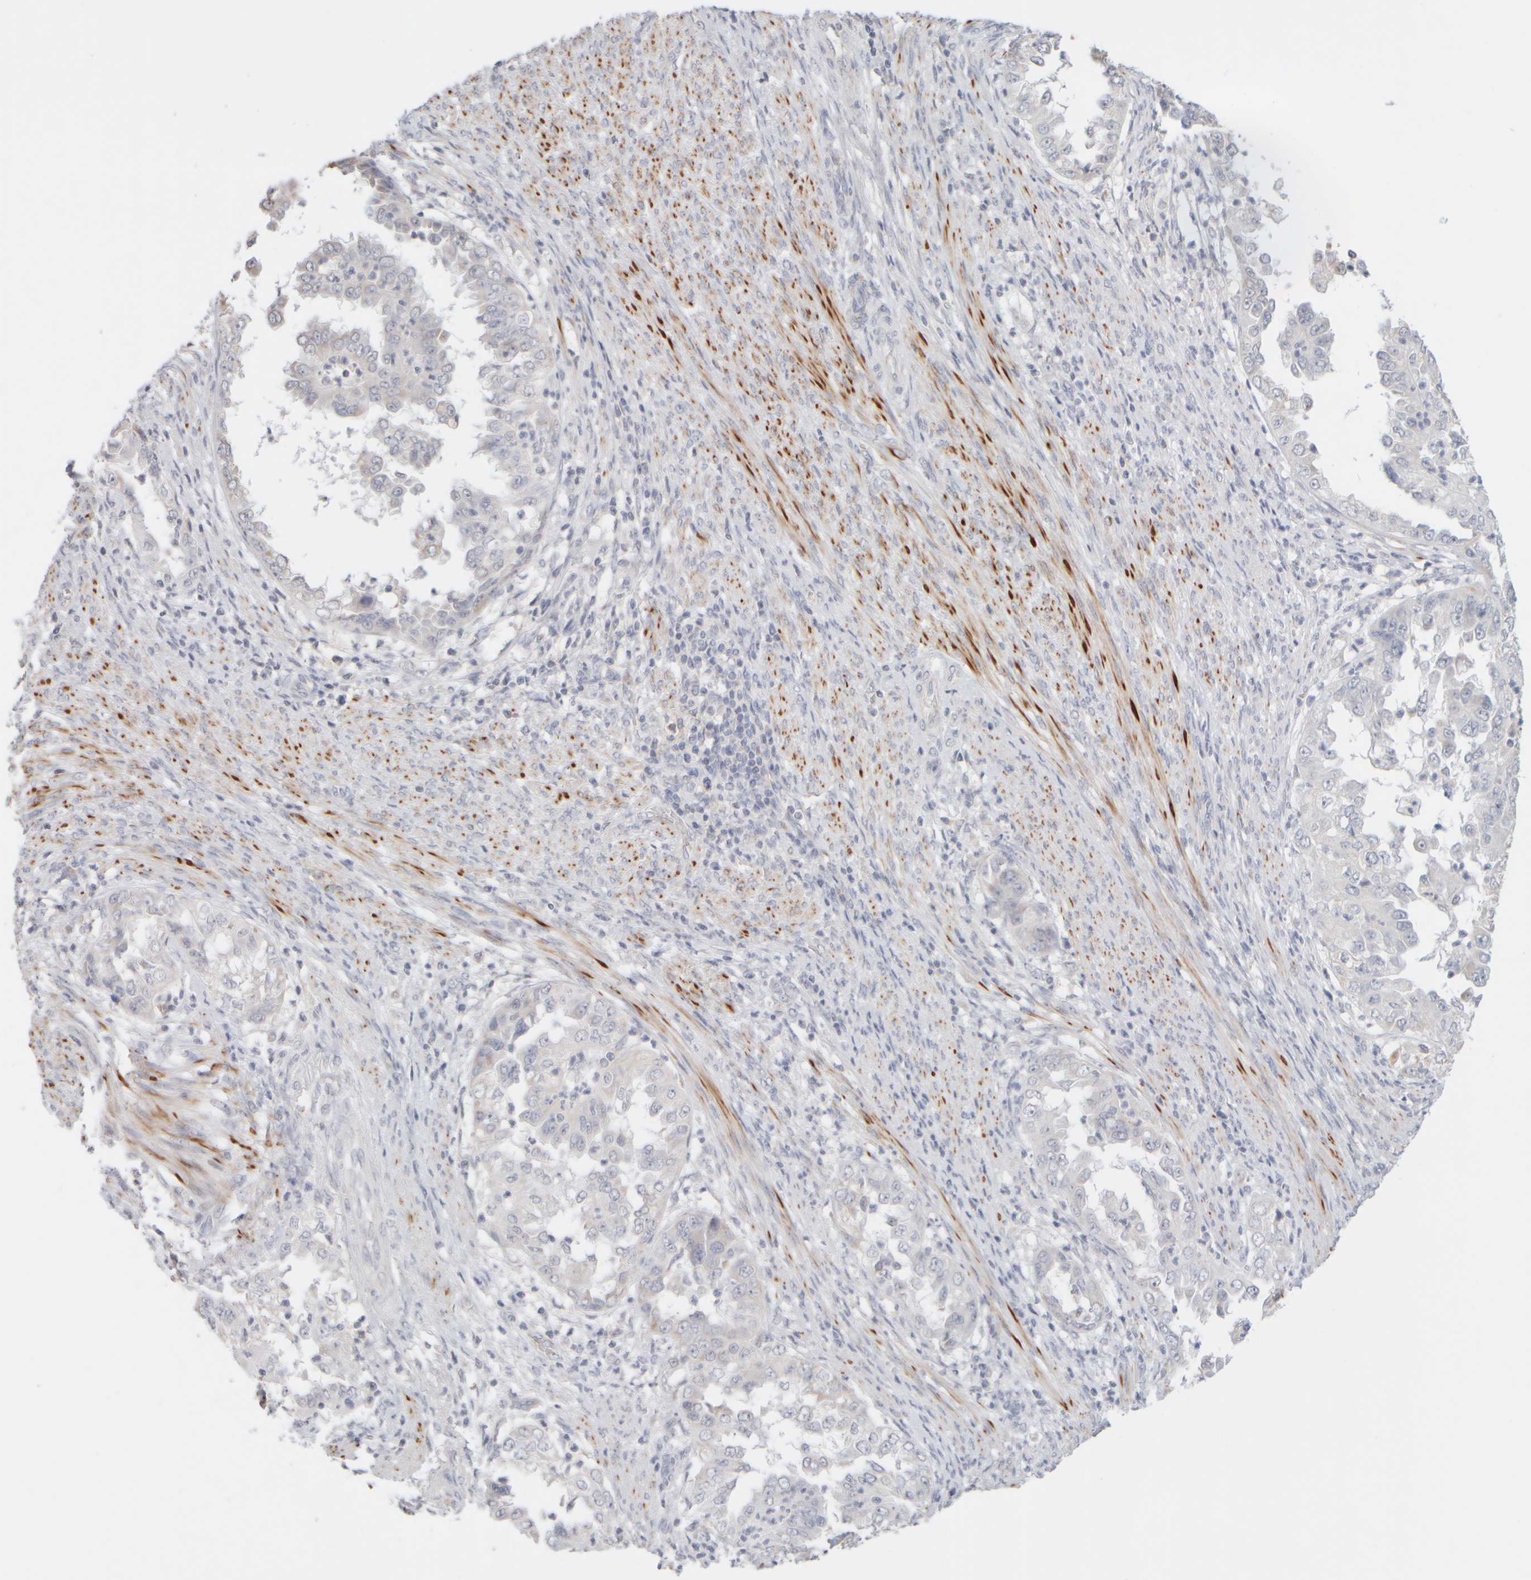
{"staining": {"intensity": "negative", "quantity": "none", "location": "none"}, "tissue": "endometrial cancer", "cell_type": "Tumor cells", "image_type": "cancer", "snomed": [{"axis": "morphology", "description": "Adenocarcinoma, NOS"}, {"axis": "topography", "description": "Endometrium"}], "caption": "This is an immunohistochemistry (IHC) image of endometrial cancer (adenocarcinoma). There is no staining in tumor cells.", "gene": "ZNF112", "patient": {"sex": "female", "age": 85}}